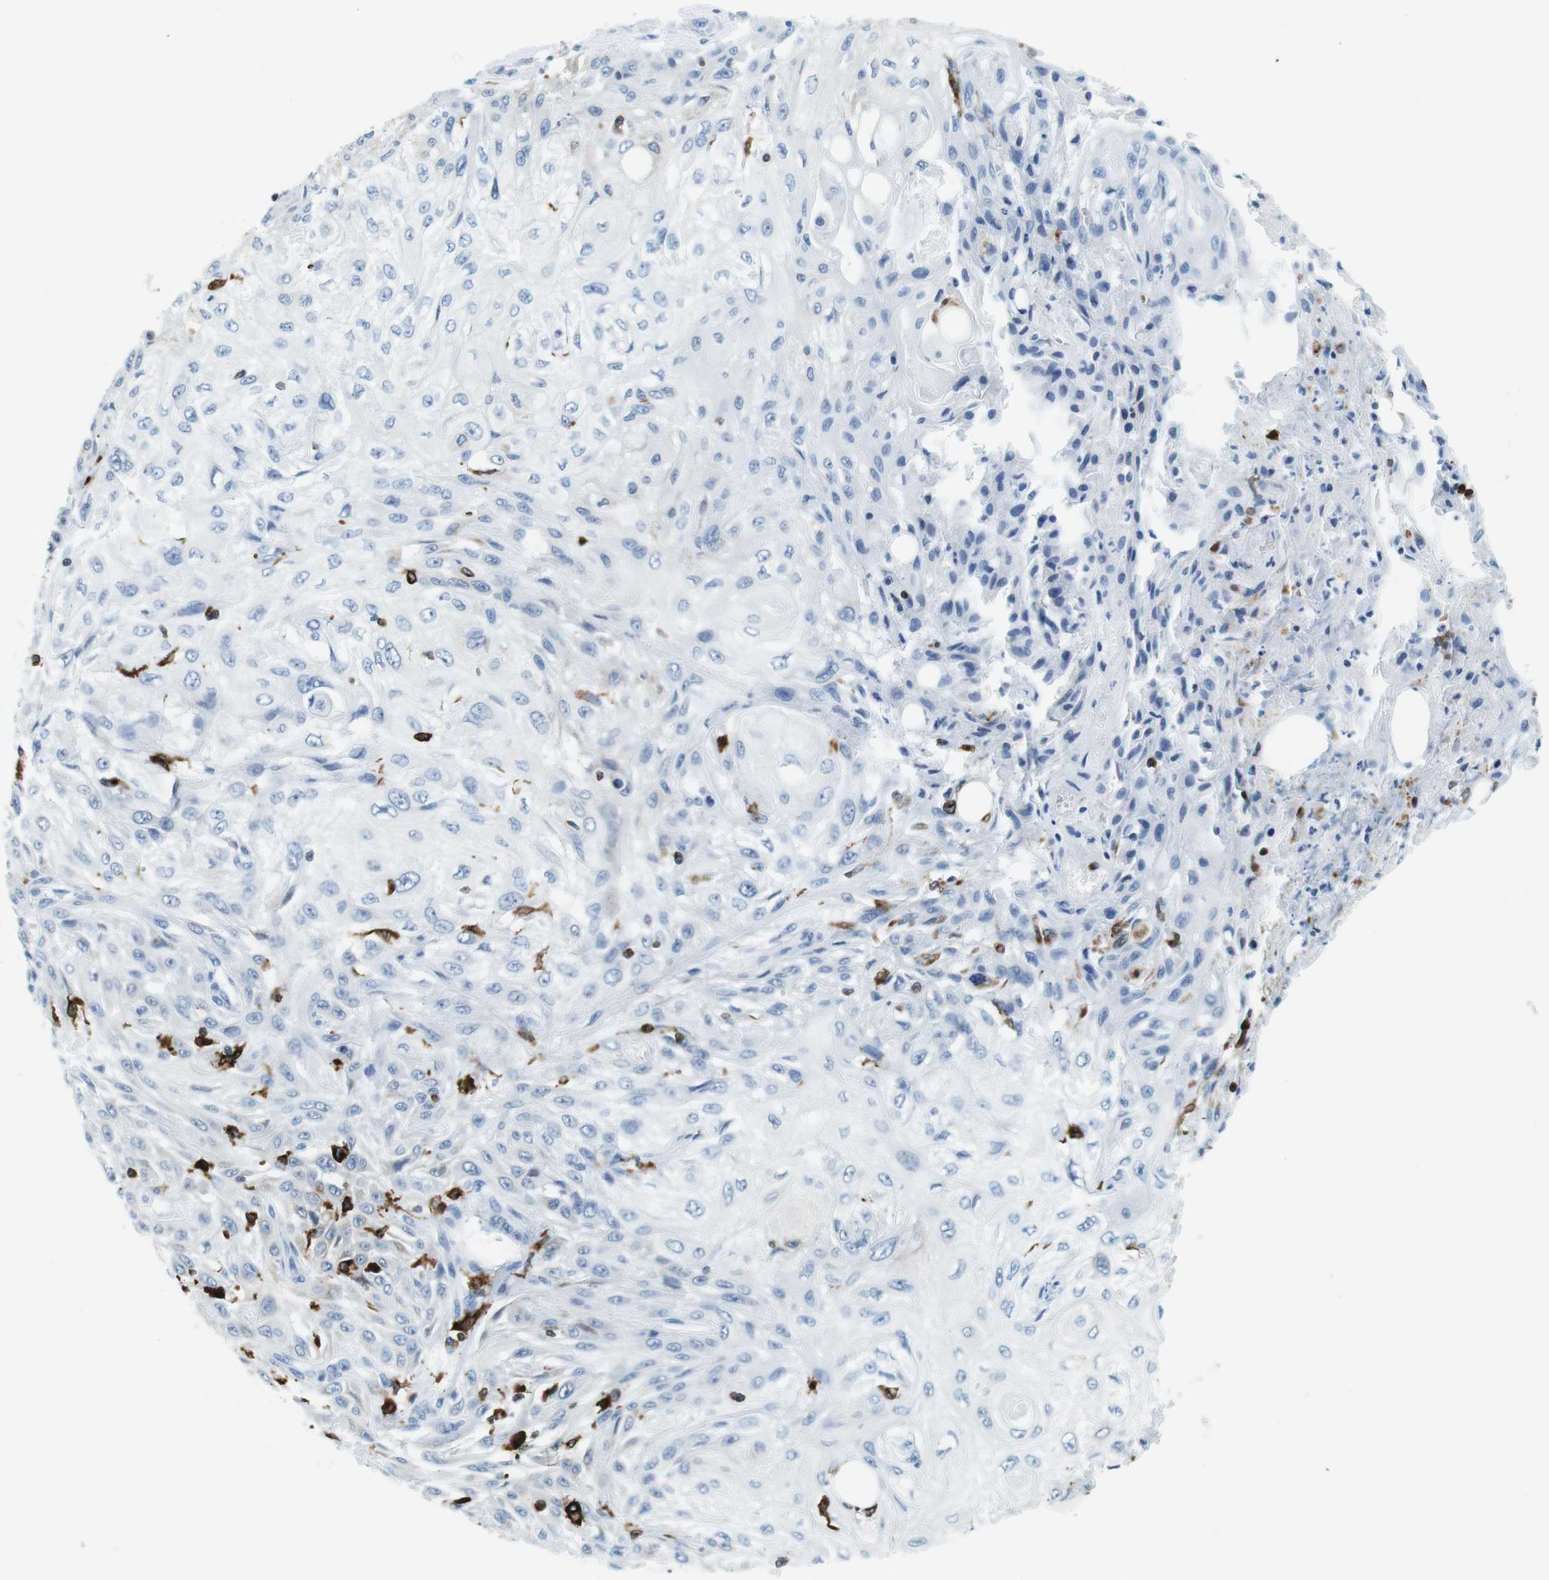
{"staining": {"intensity": "negative", "quantity": "none", "location": "none"}, "tissue": "skin cancer", "cell_type": "Tumor cells", "image_type": "cancer", "snomed": [{"axis": "morphology", "description": "Squamous cell carcinoma, NOS"}, {"axis": "topography", "description": "Skin"}], "caption": "IHC micrograph of skin cancer stained for a protein (brown), which shows no expression in tumor cells.", "gene": "CIITA", "patient": {"sex": "male", "age": 75}}